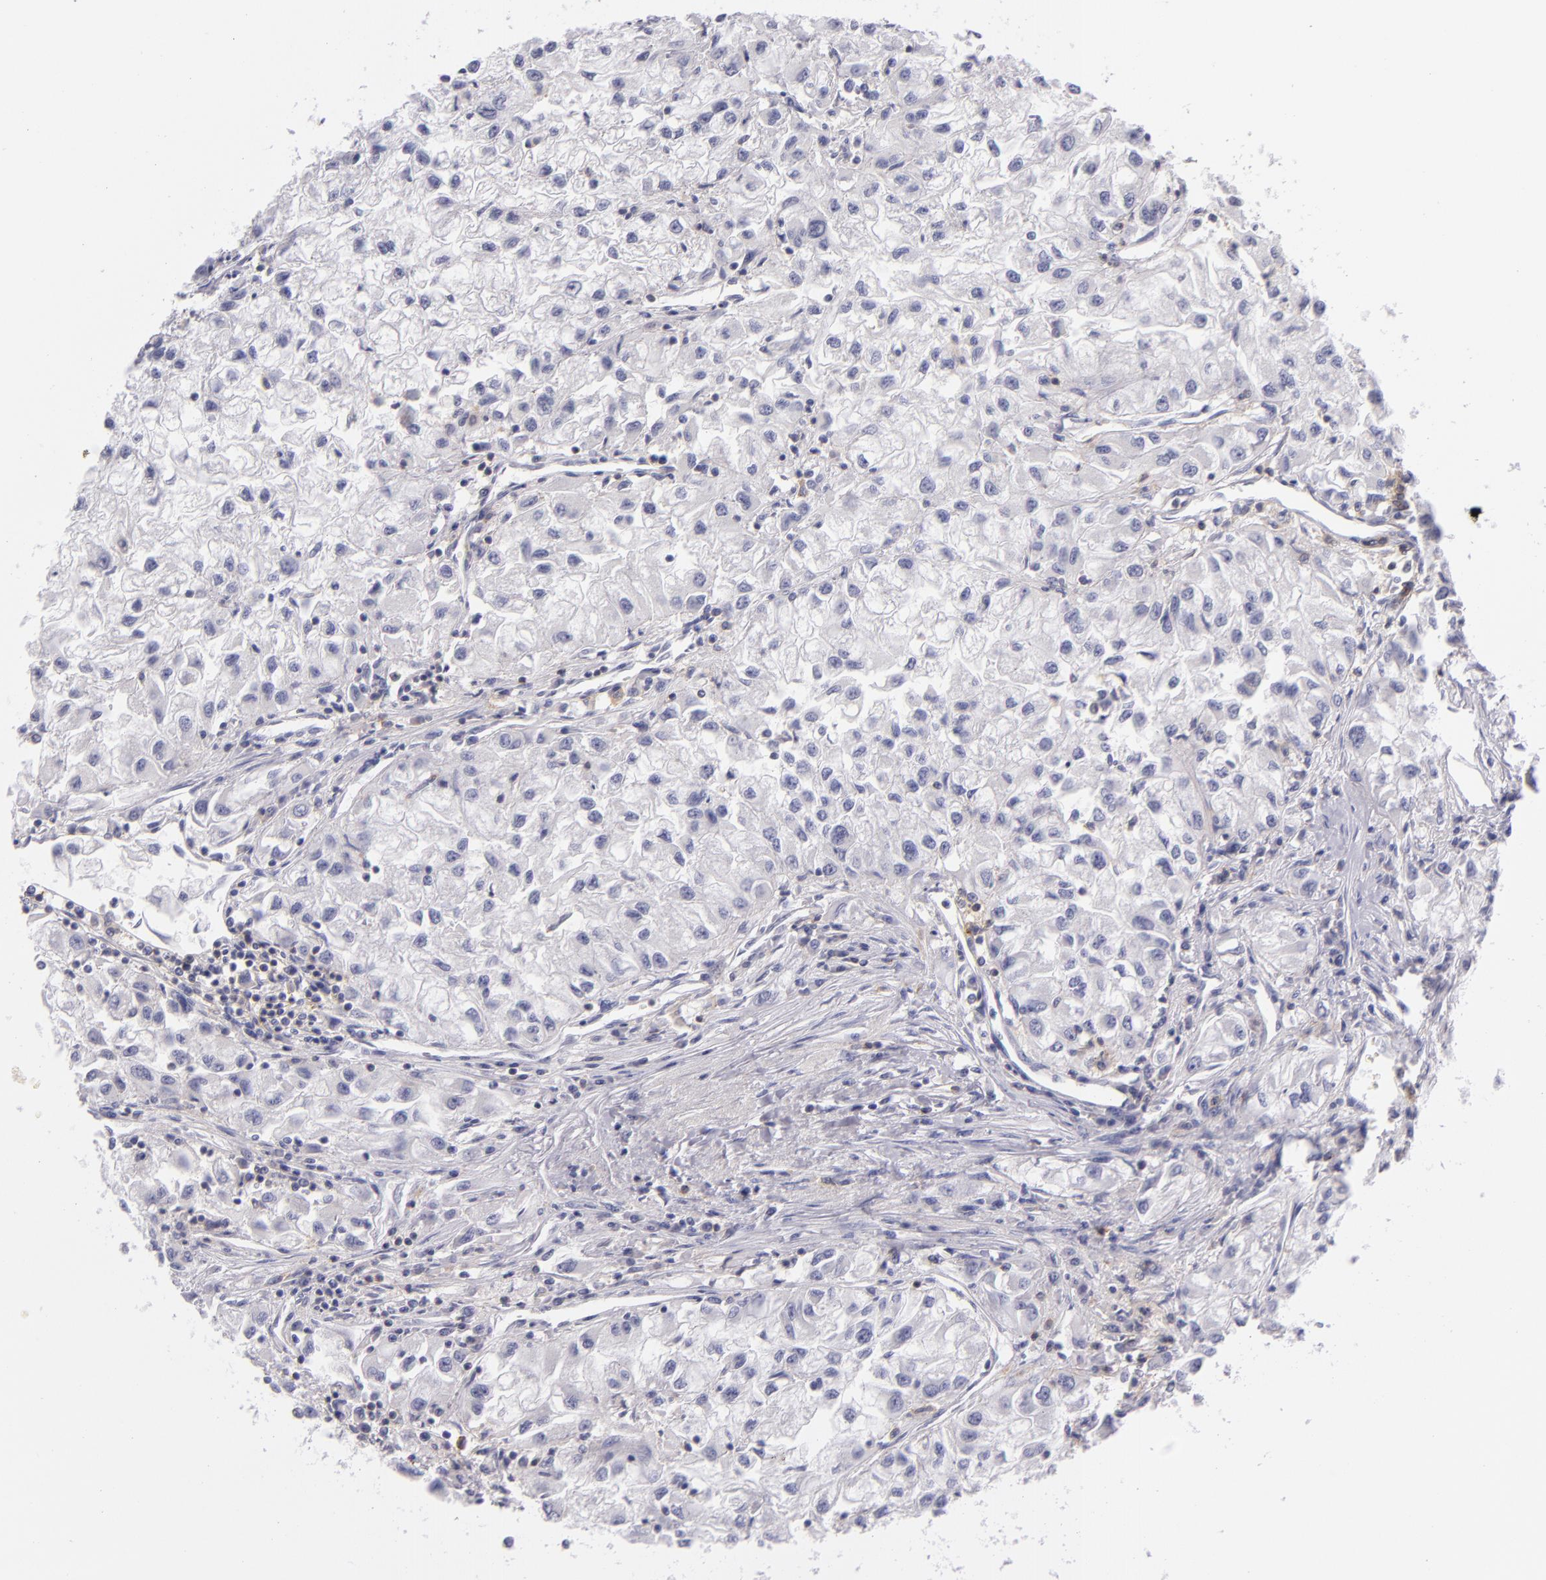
{"staining": {"intensity": "negative", "quantity": "none", "location": "none"}, "tissue": "renal cancer", "cell_type": "Tumor cells", "image_type": "cancer", "snomed": [{"axis": "morphology", "description": "Adenocarcinoma, NOS"}, {"axis": "topography", "description": "Kidney"}], "caption": "Tumor cells are negative for brown protein staining in renal cancer (adenocarcinoma).", "gene": "CD48", "patient": {"sex": "male", "age": 59}}